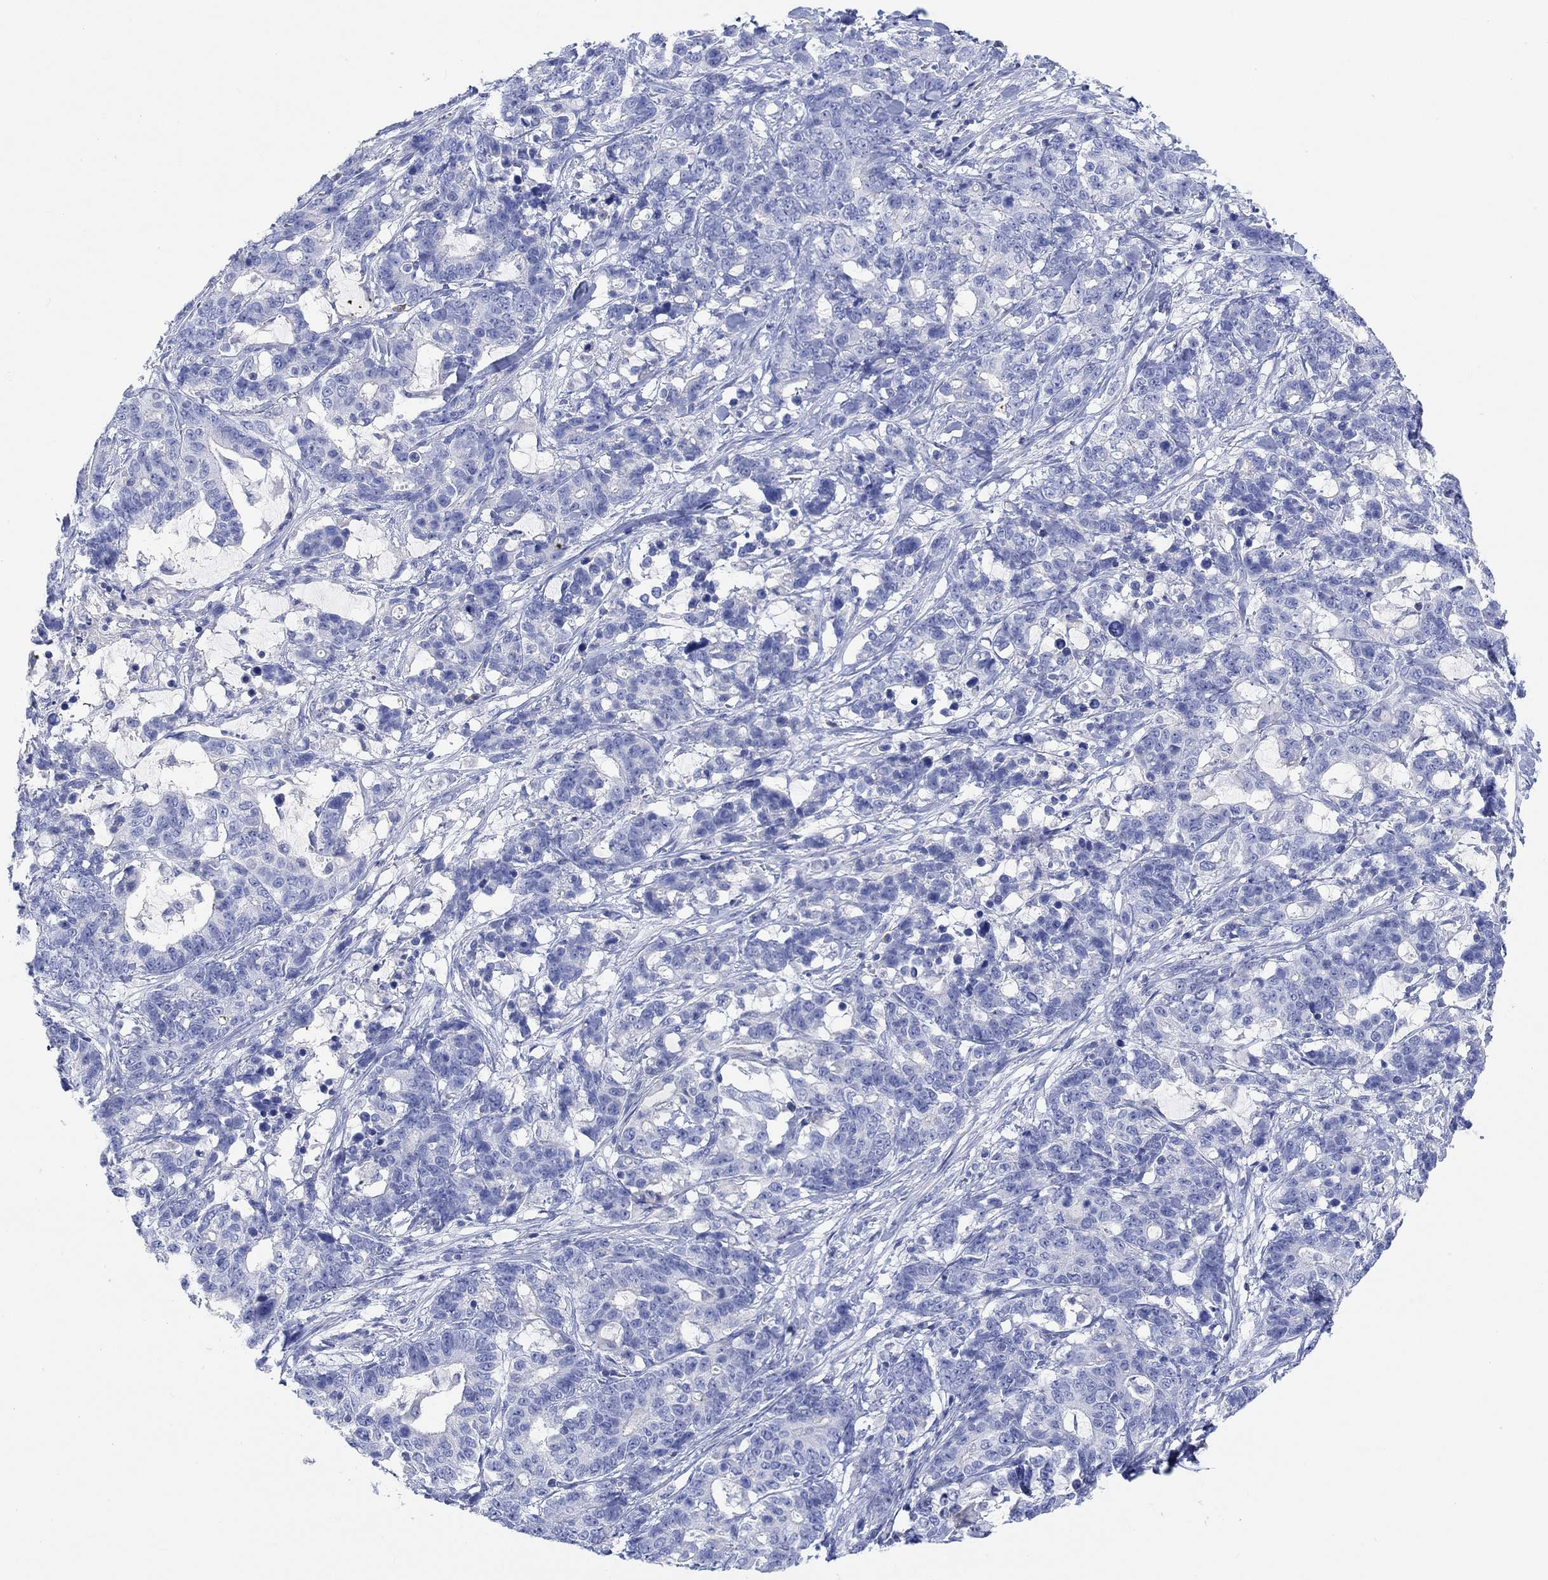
{"staining": {"intensity": "negative", "quantity": "none", "location": "none"}, "tissue": "stomach cancer", "cell_type": "Tumor cells", "image_type": "cancer", "snomed": [{"axis": "morphology", "description": "Normal tissue, NOS"}, {"axis": "morphology", "description": "Adenocarcinoma, NOS"}, {"axis": "topography", "description": "Stomach"}], "caption": "DAB immunohistochemical staining of human adenocarcinoma (stomach) demonstrates no significant expression in tumor cells.", "gene": "GCM1", "patient": {"sex": "female", "age": 64}}